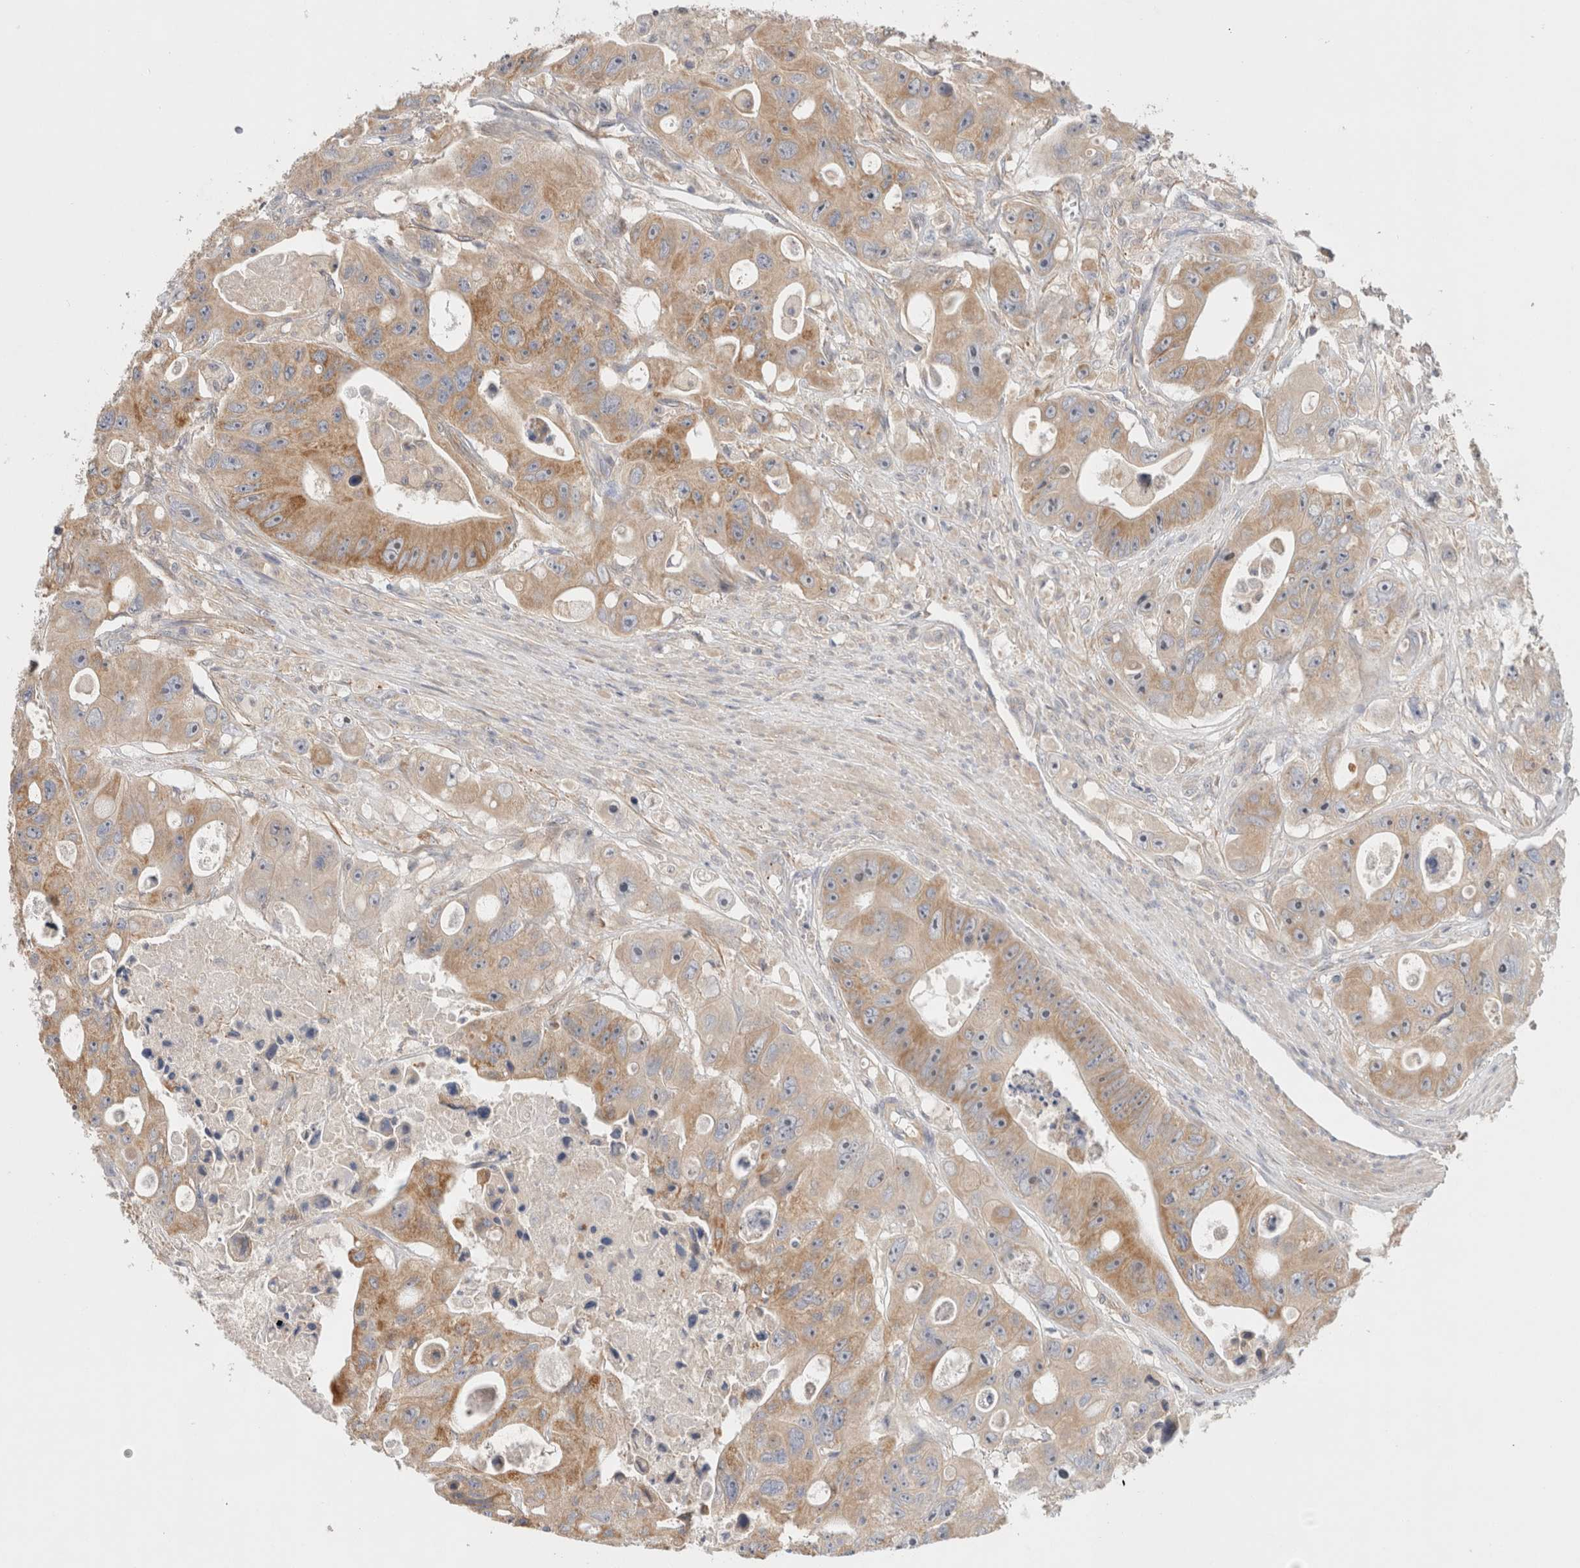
{"staining": {"intensity": "moderate", "quantity": ">75%", "location": "cytoplasmic/membranous,nuclear"}, "tissue": "colorectal cancer", "cell_type": "Tumor cells", "image_type": "cancer", "snomed": [{"axis": "morphology", "description": "Adenocarcinoma, NOS"}, {"axis": "topography", "description": "Colon"}], "caption": "This is an image of IHC staining of colorectal cancer (adenocarcinoma), which shows moderate expression in the cytoplasmic/membranous and nuclear of tumor cells.", "gene": "SGK3", "patient": {"sex": "female", "age": 46}}